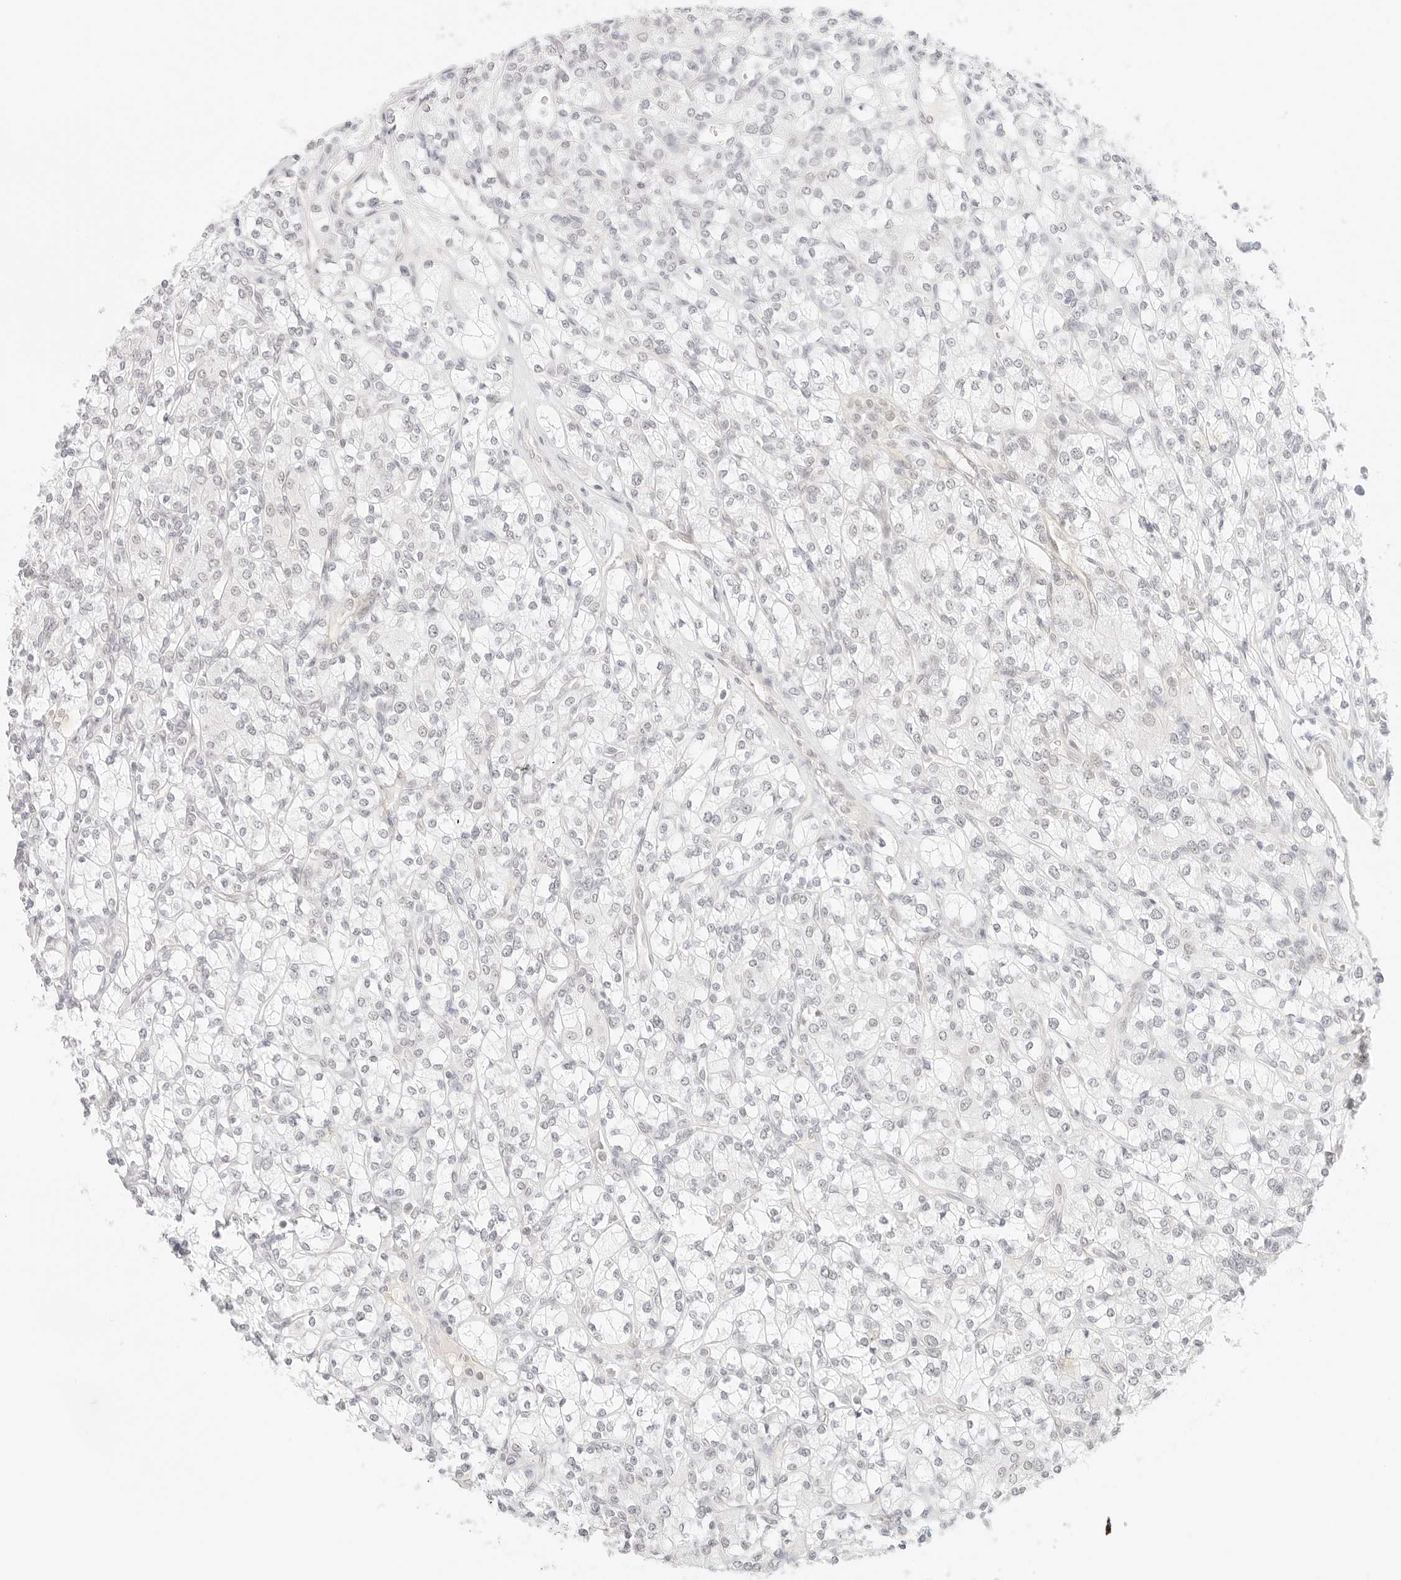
{"staining": {"intensity": "negative", "quantity": "none", "location": "none"}, "tissue": "renal cancer", "cell_type": "Tumor cells", "image_type": "cancer", "snomed": [{"axis": "morphology", "description": "Adenocarcinoma, NOS"}, {"axis": "topography", "description": "Kidney"}], "caption": "Tumor cells show no significant protein staining in renal cancer.", "gene": "ITGA6", "patient": {"sex": "male", "age": 77}}